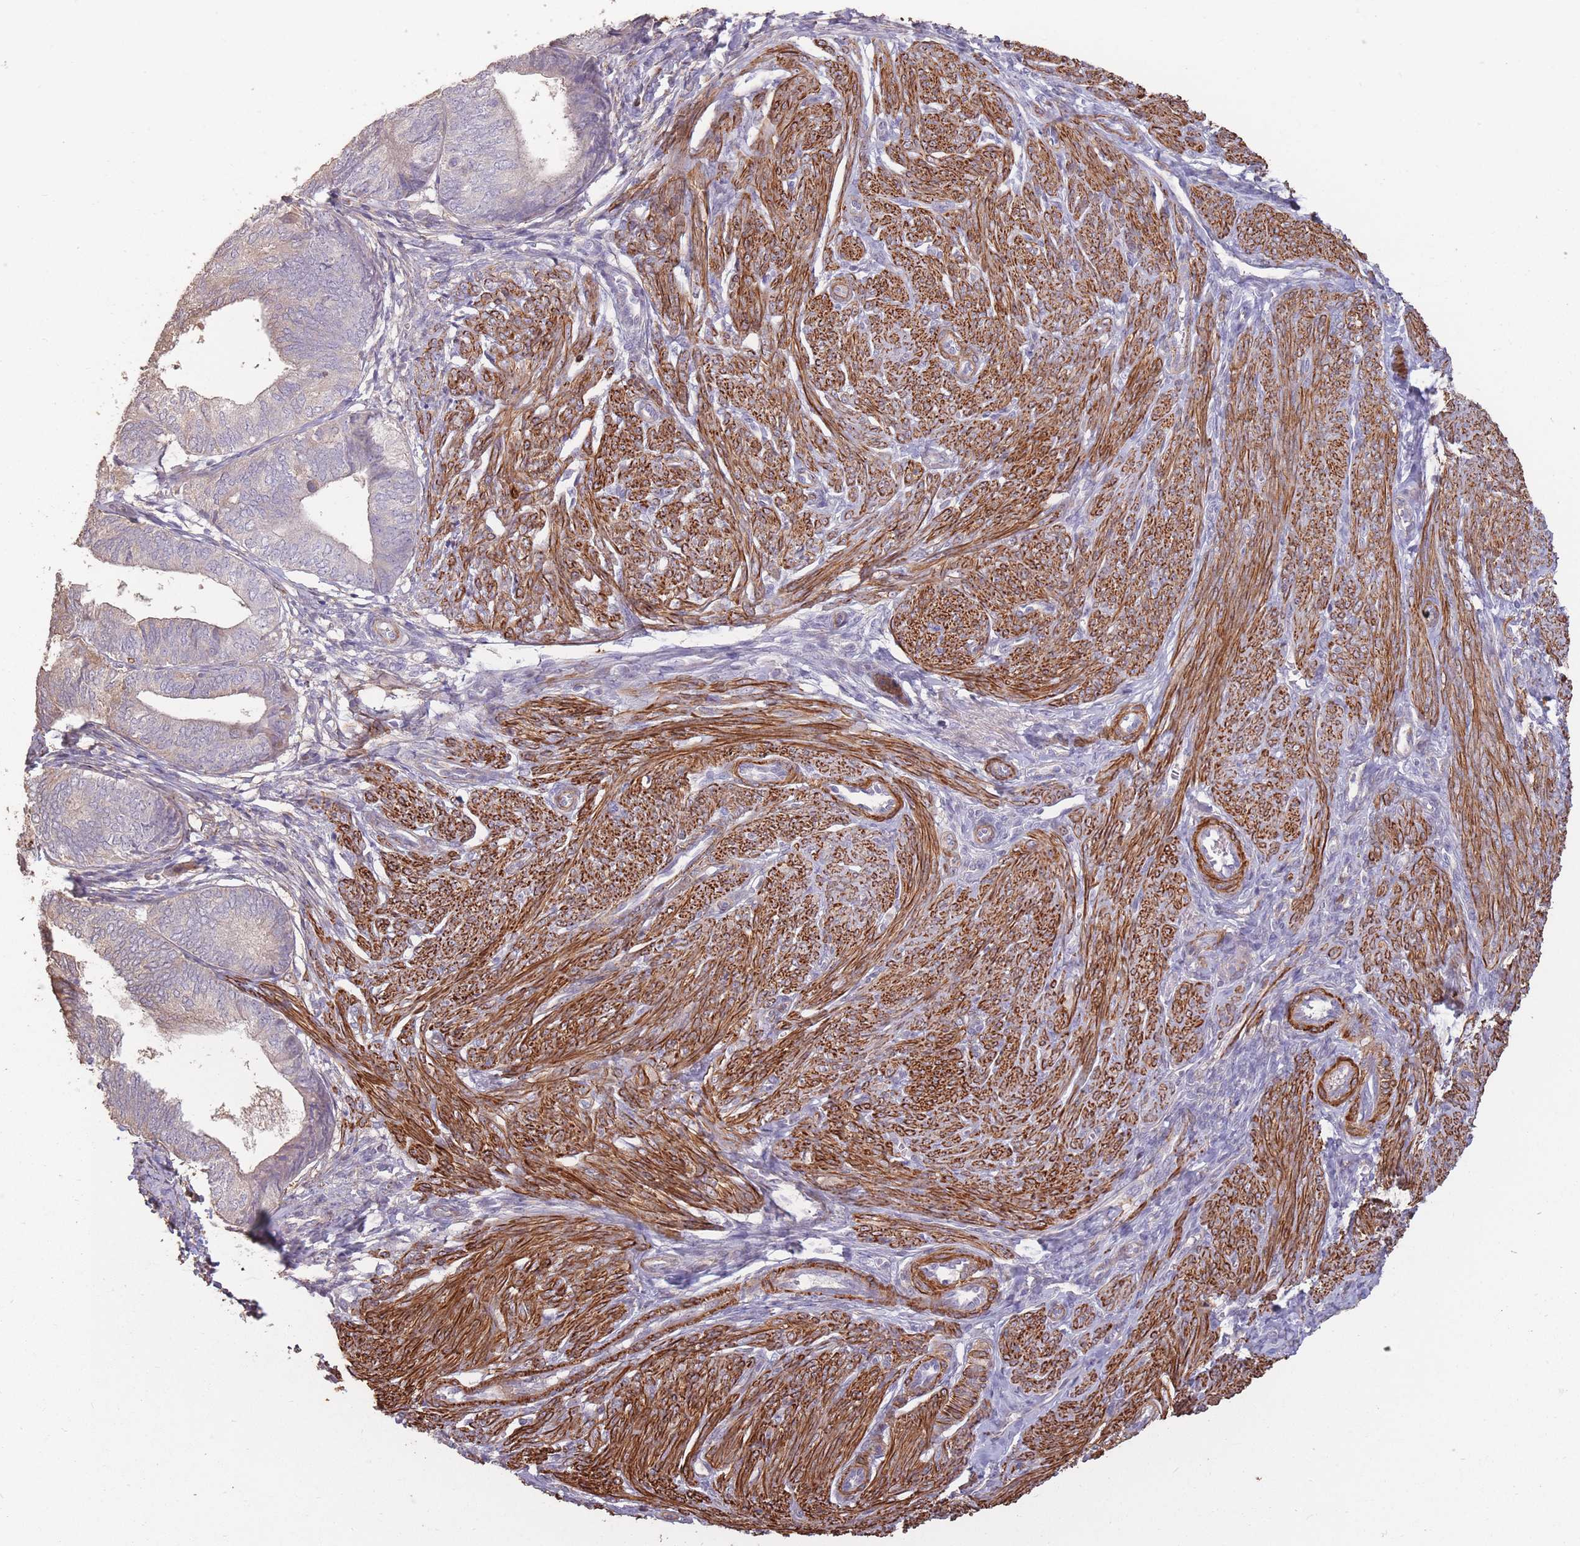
{"staining": {"intensity": "negative", "quantity": "none", "location": "none"}, "tissue": "endometrial cancer", "cell_type": "Tumor cells", "image_type": "cancer", "snomed": [{"axis": "morphology", "description": "Adenocarcinoma, NOS"}, {"axis": "topography", "description": "Endometrium"}], "caption": "Endometrial cancer was stained to show a protein in brown. There is no significant positivity in tumor cells. Brightfield microscopy of immunohistochemistry stained with DAB (brown) and hematoxylin (blue), captured at high magnification.", "gene": "NLRC4", "patient": {"sex": "female", "age": 87}}